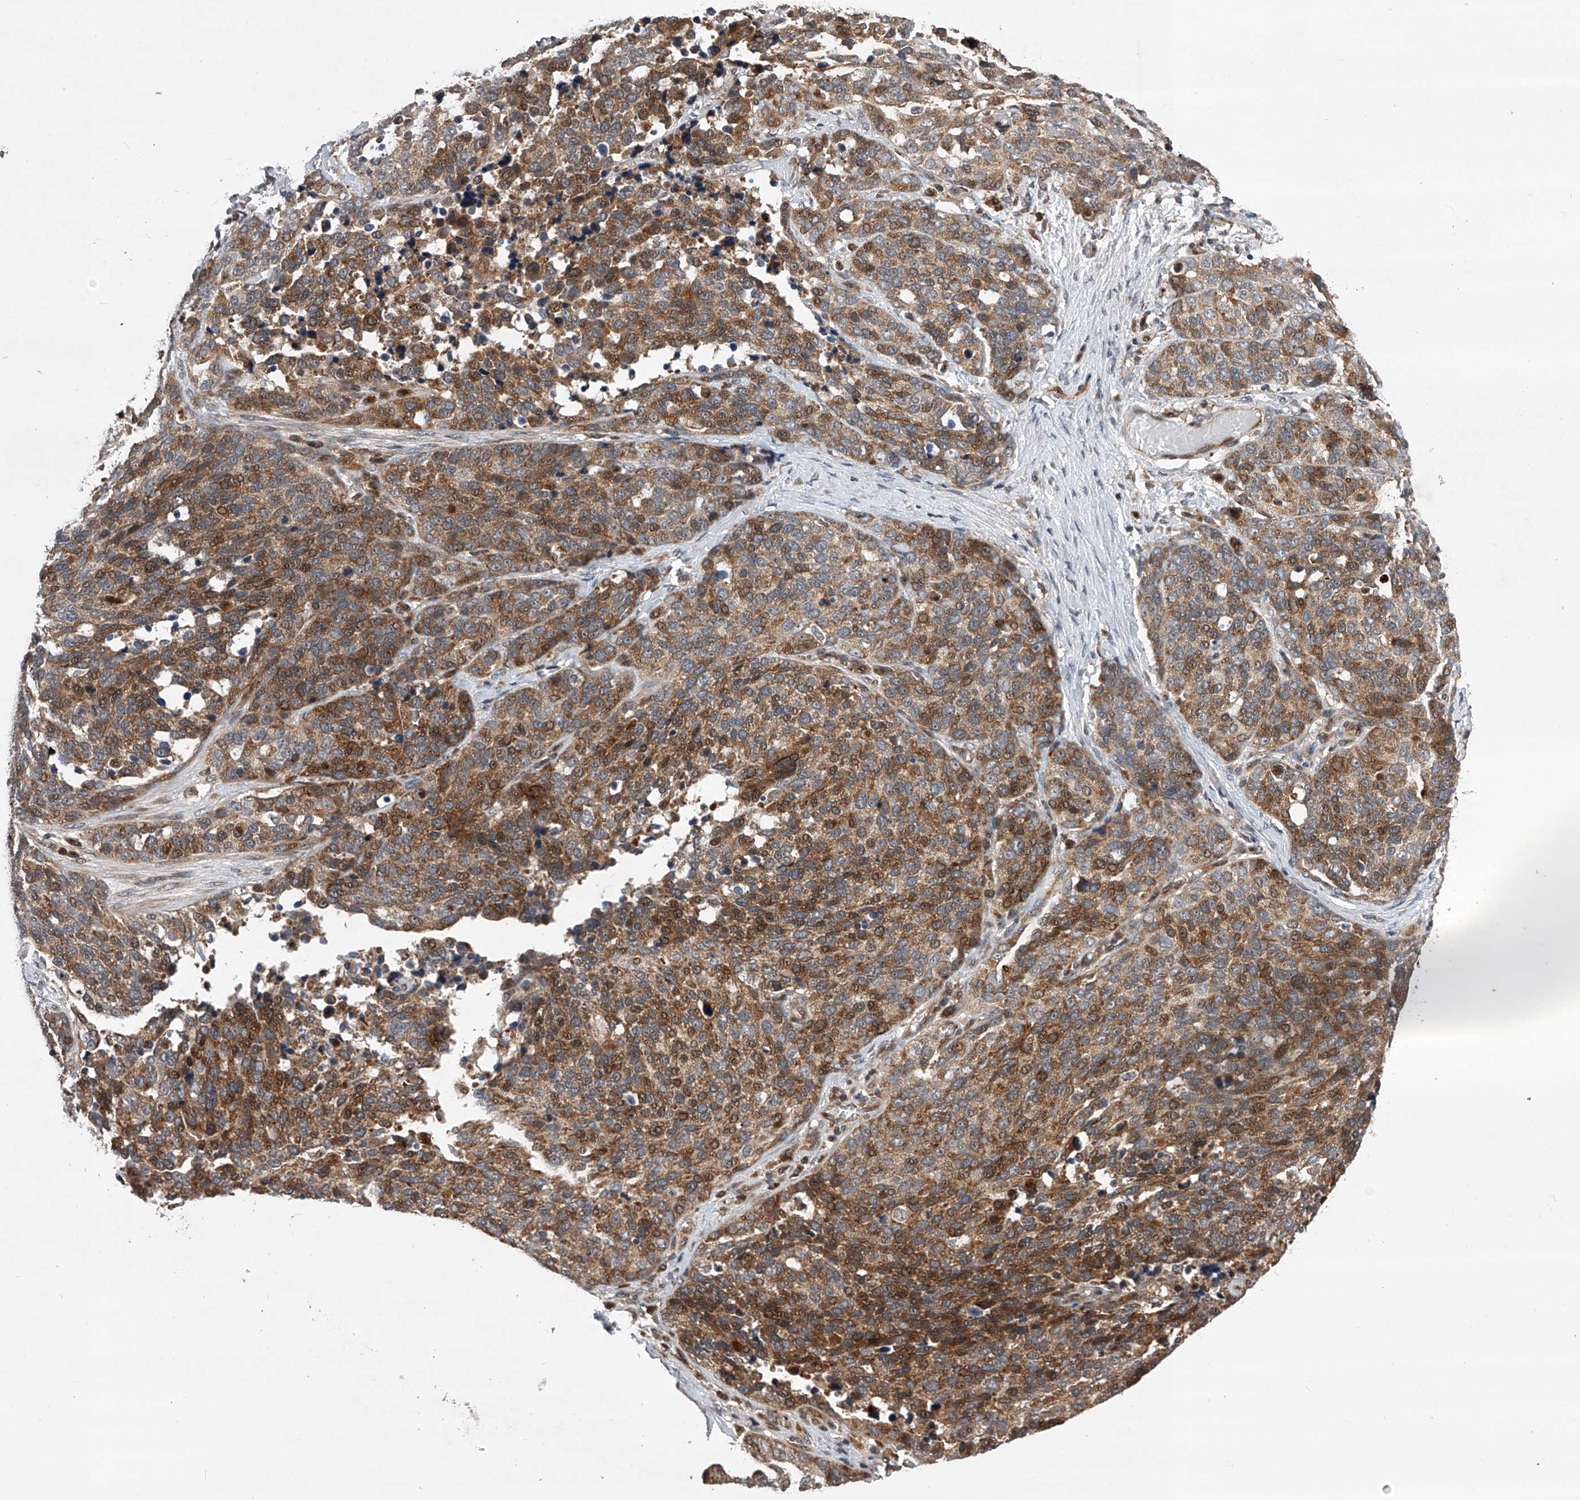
{"staining": {"intensity": "moderate", "quantity": ">75%", "location": "cytoplasmic/membranous,nuclear"}, "tissue": "ovarian cancer", "cell_type": "Tumor cells", "image_type": "cancer", "snomed": [{"axis": "morphology", "description": "Cystadenocarcinoma, serous, NOS"}, {"axis": "topography", "description": "Ovary"}], "caption": "Moderate cytoplasmic/membranous and nuclear expression is identified in about >75% of tumor cells in ovarian cancer (serous cystadenocarcinoma). Nuclei are stained in blue.", "gene": "MAP3K11", "patient": {"sex": "female", "age": 44}}